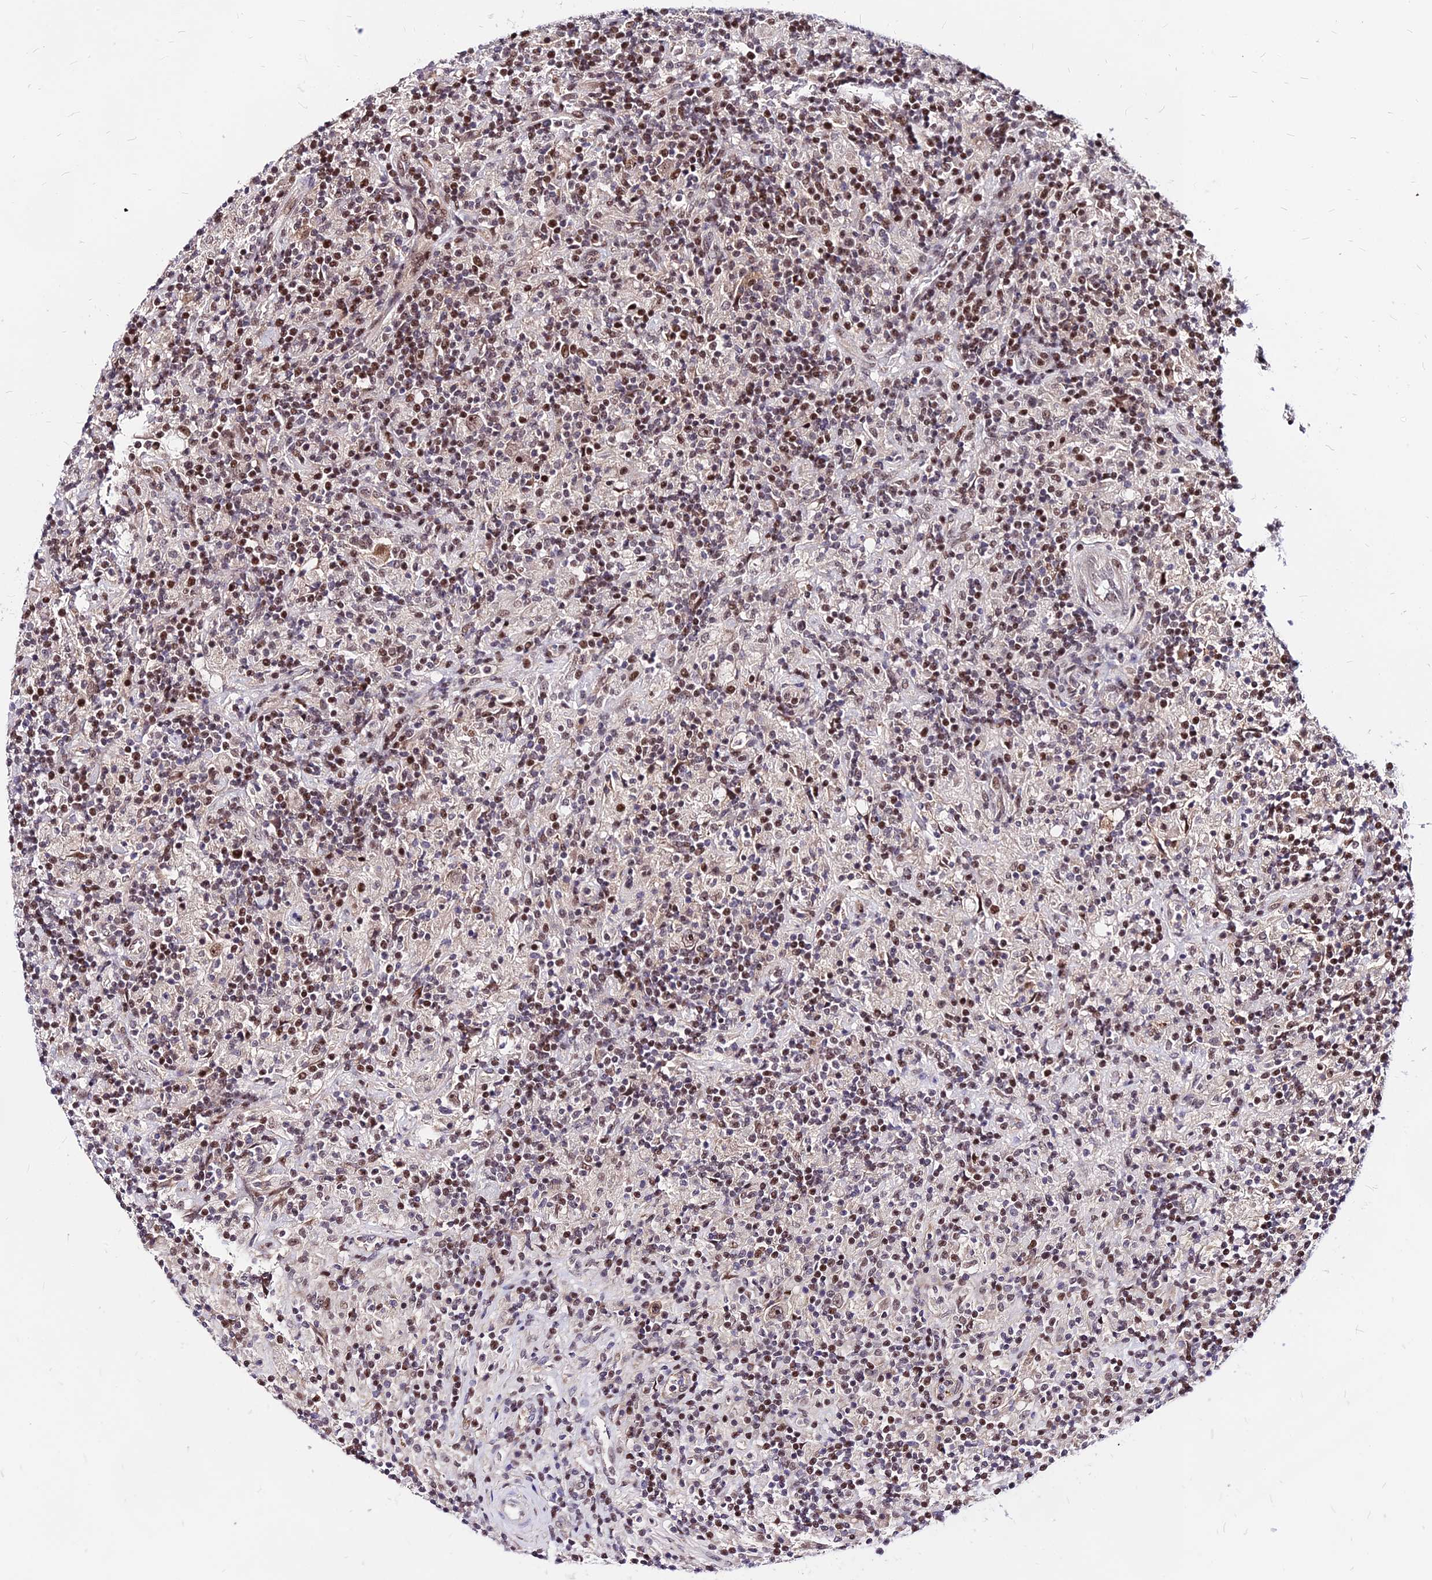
{"staining": {"intensity": "moderate", "quantity": ">75%", "location": "cytoplasmic/membranous,nuclear"}, "tissue": "lymphoma", "cell_type": "Tumor cells", "image_type": "cancer", "snomed": [{"axis": "morphology", "description": "Hodgkin's disease, NOS"}, {"axis": "topography", "description": "Lymph node"}], "caption": "Tumor cells exhibit medium levels of moderate cytoplasmic/membranous and nuclear positivity in about >75% of cells in human lymphoma.", "gene": "DDX55", "patient": {"sex": "male", "age": 70}}